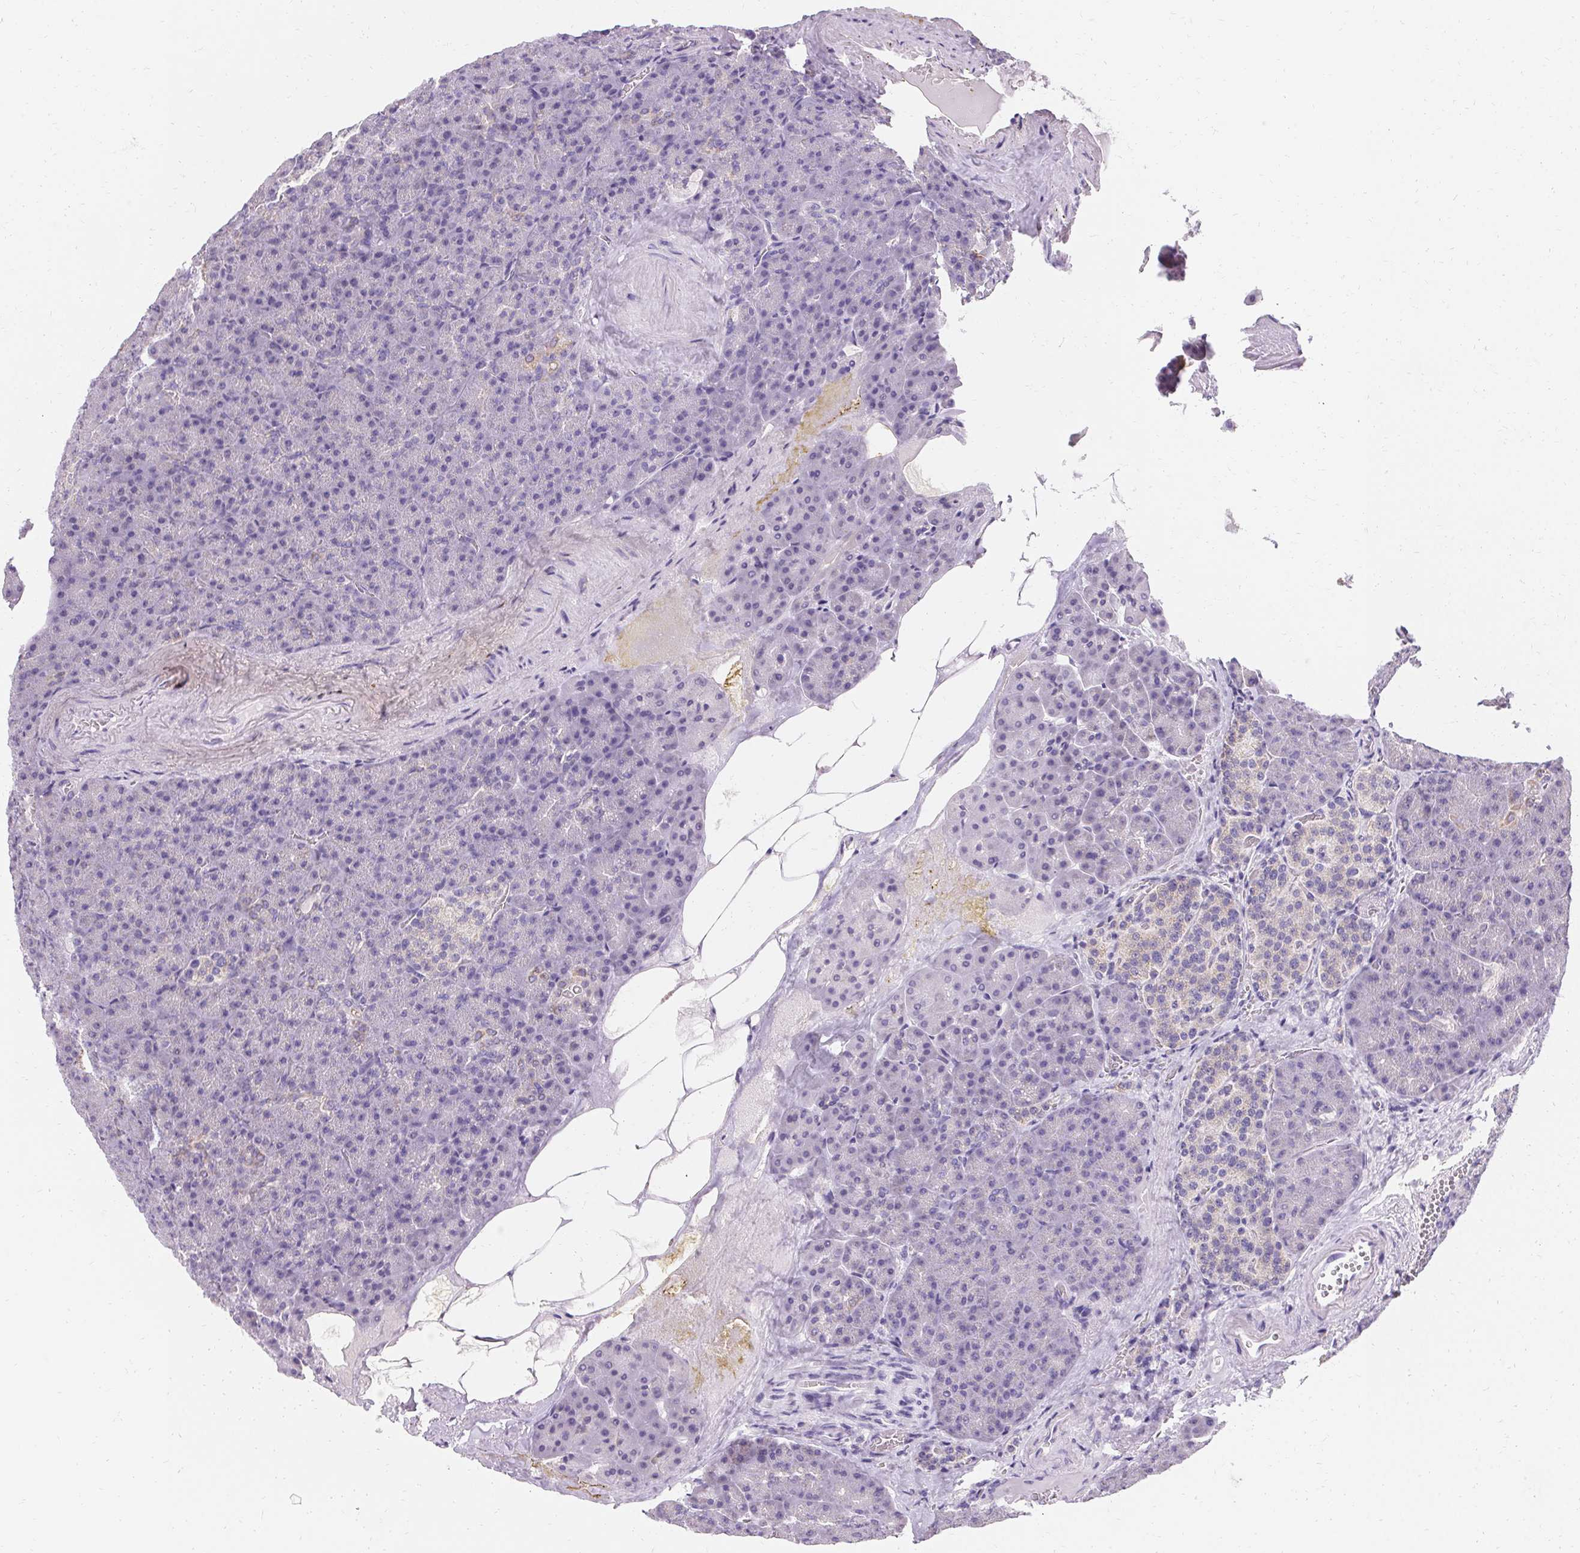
{"staining": {"intensity": "negative", "quantity": "none", "location": "none"}, "tissue": "pancreas", "cell_type": "Exocrine glandular cells", "image_type": "normal", "snomed": [{"axis": "morphology", "description": "Normal tissue, NOS"}, {"axis": "topography", "description": "Pancreas"}], "caption": "Exocrine glandular cells show no significant positivity in normal pancreas. (Immunohistochemistry, brightfield microscopy, high magnification).", "gene": "ASGR2", "patient": {"sex": "female", "age": 74}}